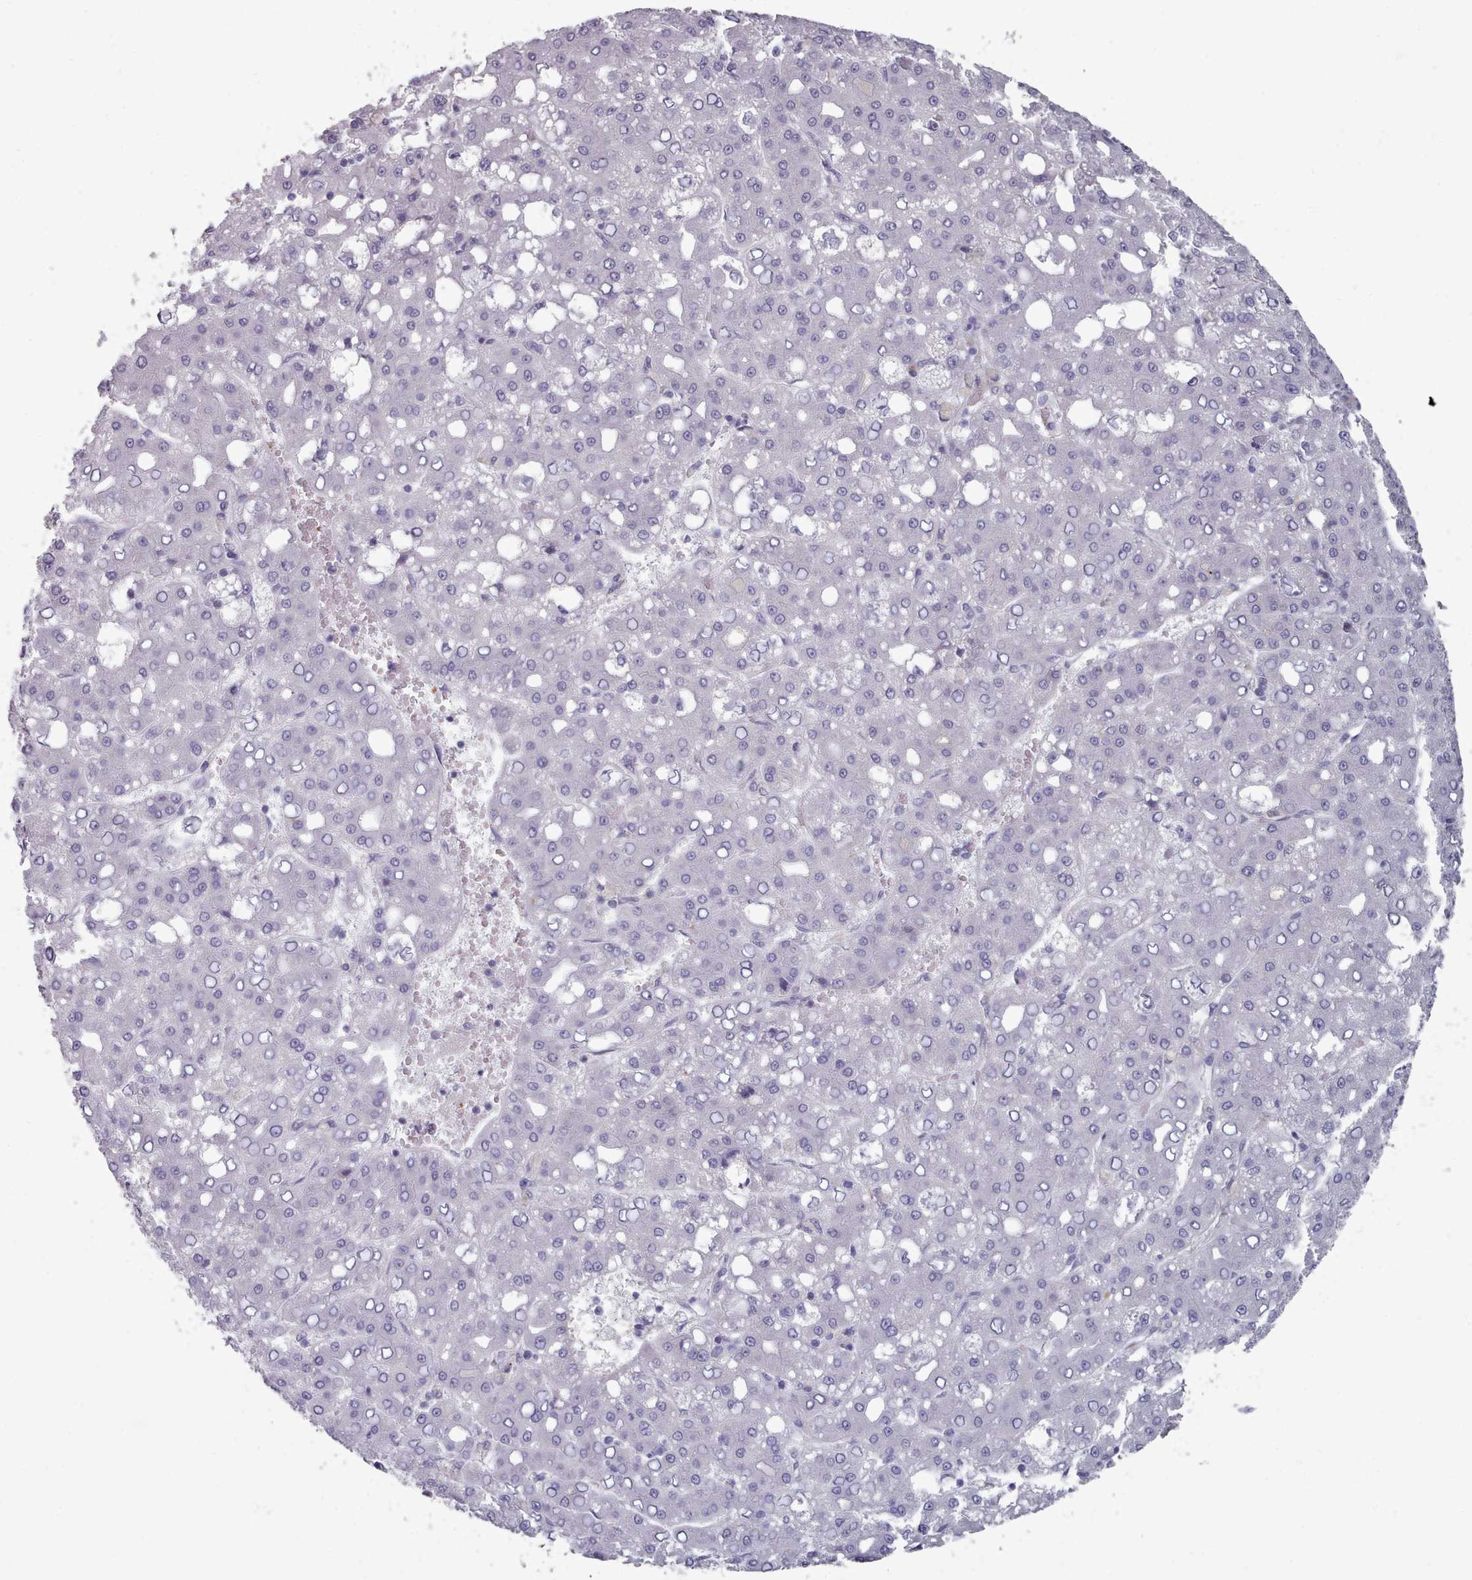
{"staining": {"intensity": "negative", "quantity": "none", "location": "none"}, "tissue": "liver cancer", "cell_type": "Tumor cells", "image_type": "cancer", "snomed": [{"axis": "morphology", "description": "Carcinoma, Hepatocellular, NOS"}, {"axis": "topography", "description": "Liver"}], "caption": "Tumor cells are negative for brown protein staining in liver cancer (hepatocellular carcinoma).", "gene": "TRARG1", "patient": {"sex": "male", "age": 65}}